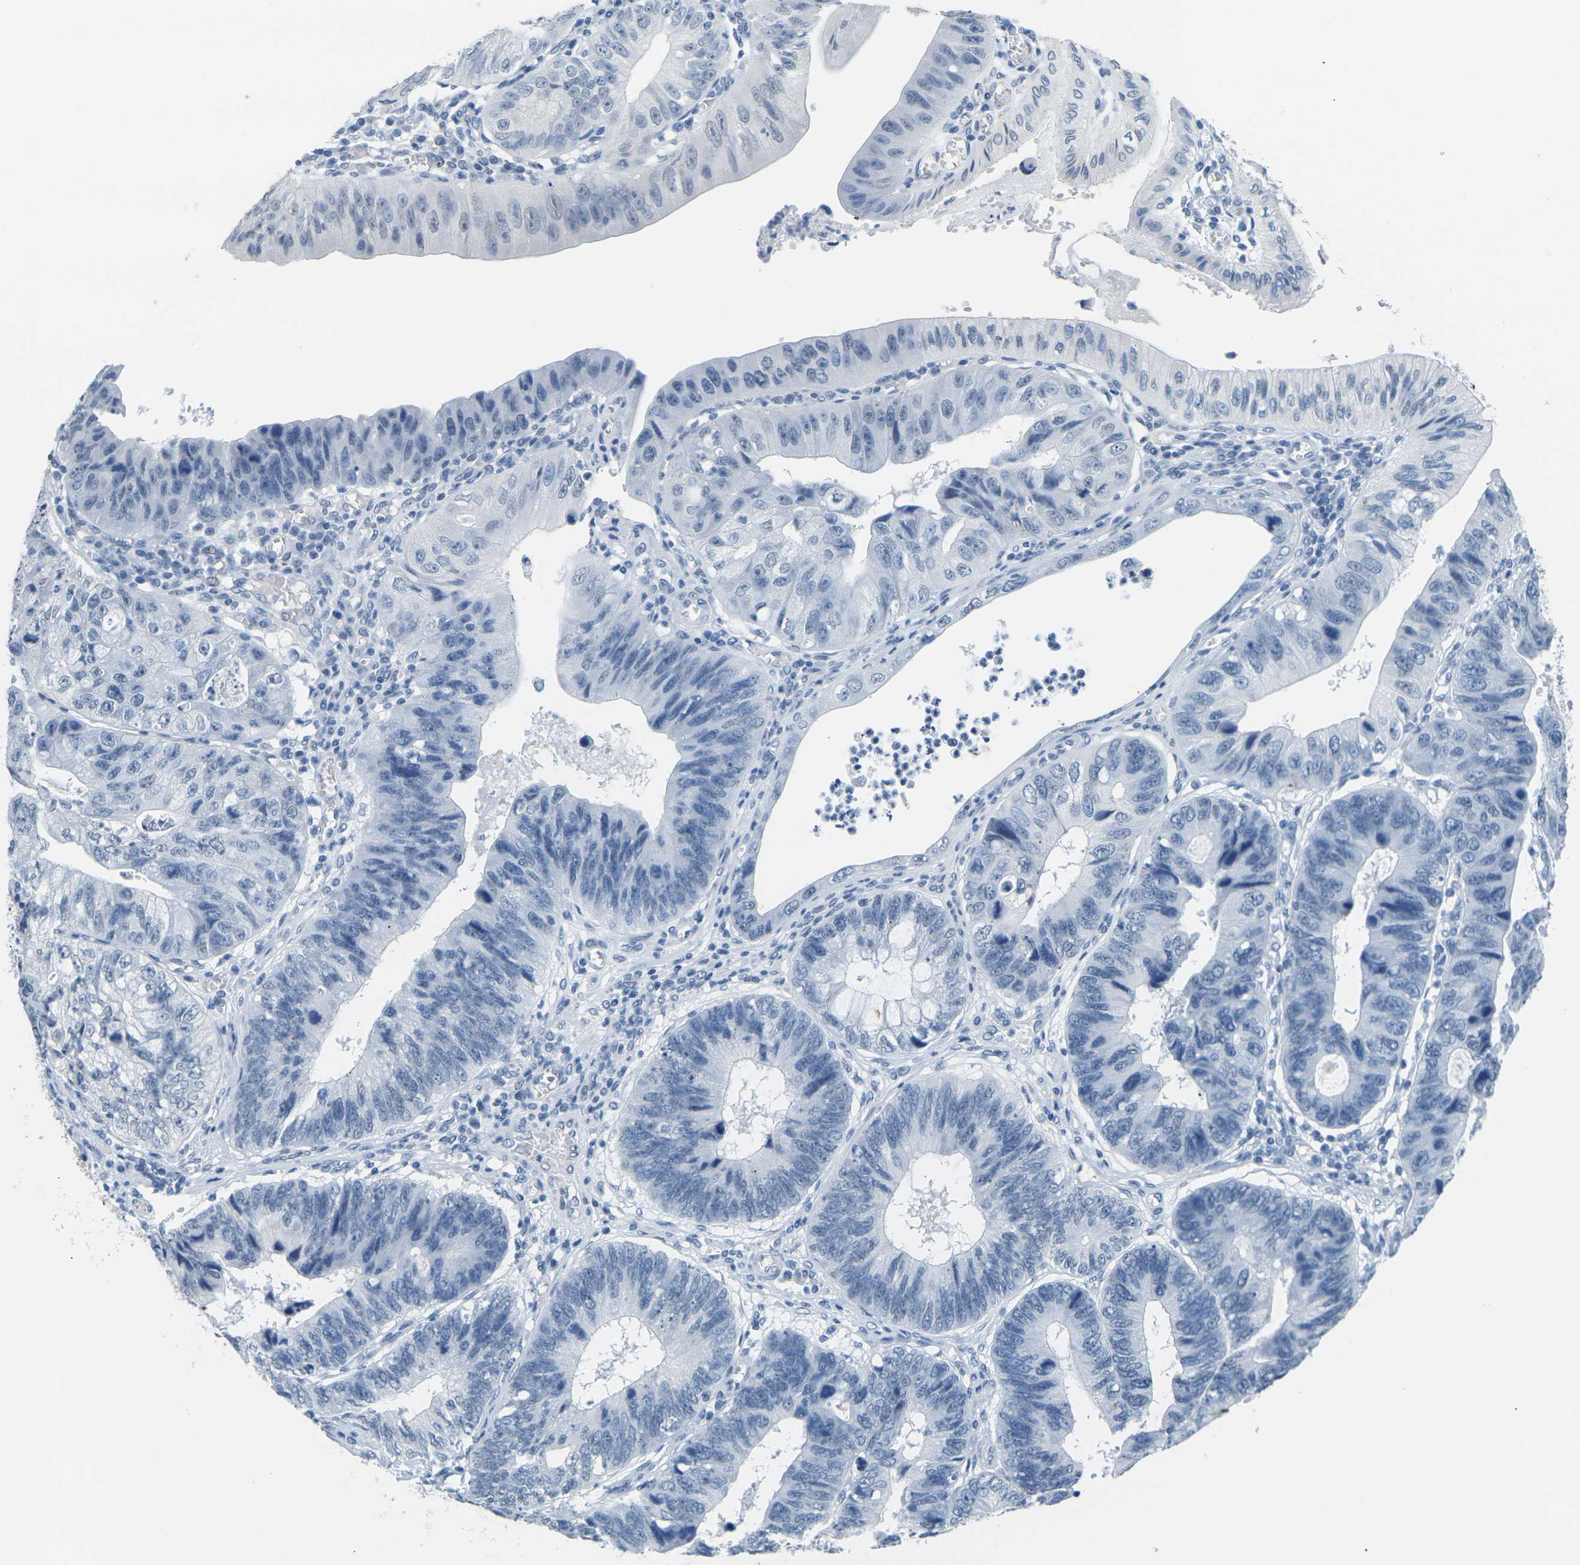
{"staining": {"intensity": "negative", "quantity": "none", "location": "none"}, "tissue": "stomach cancer", "cell_type": "Tumor cells", "image_type": "cancer", "snomed": [{"axis": "morphology", "description": "Adenocarcinoma, NOS"}, {"axis": "topography", "description": "Stomach"}], "caption": "Tumor cells are negative for protein expression in human stomach cancer (adenocarcinoma). (Brightfield microscopy of DAB (3,3'-diaminobenzidine) immunohistochemistry (IHC) at high magnification).", "gene": "CTAG1A", "patient": {"sex": "male", "age": 59}}